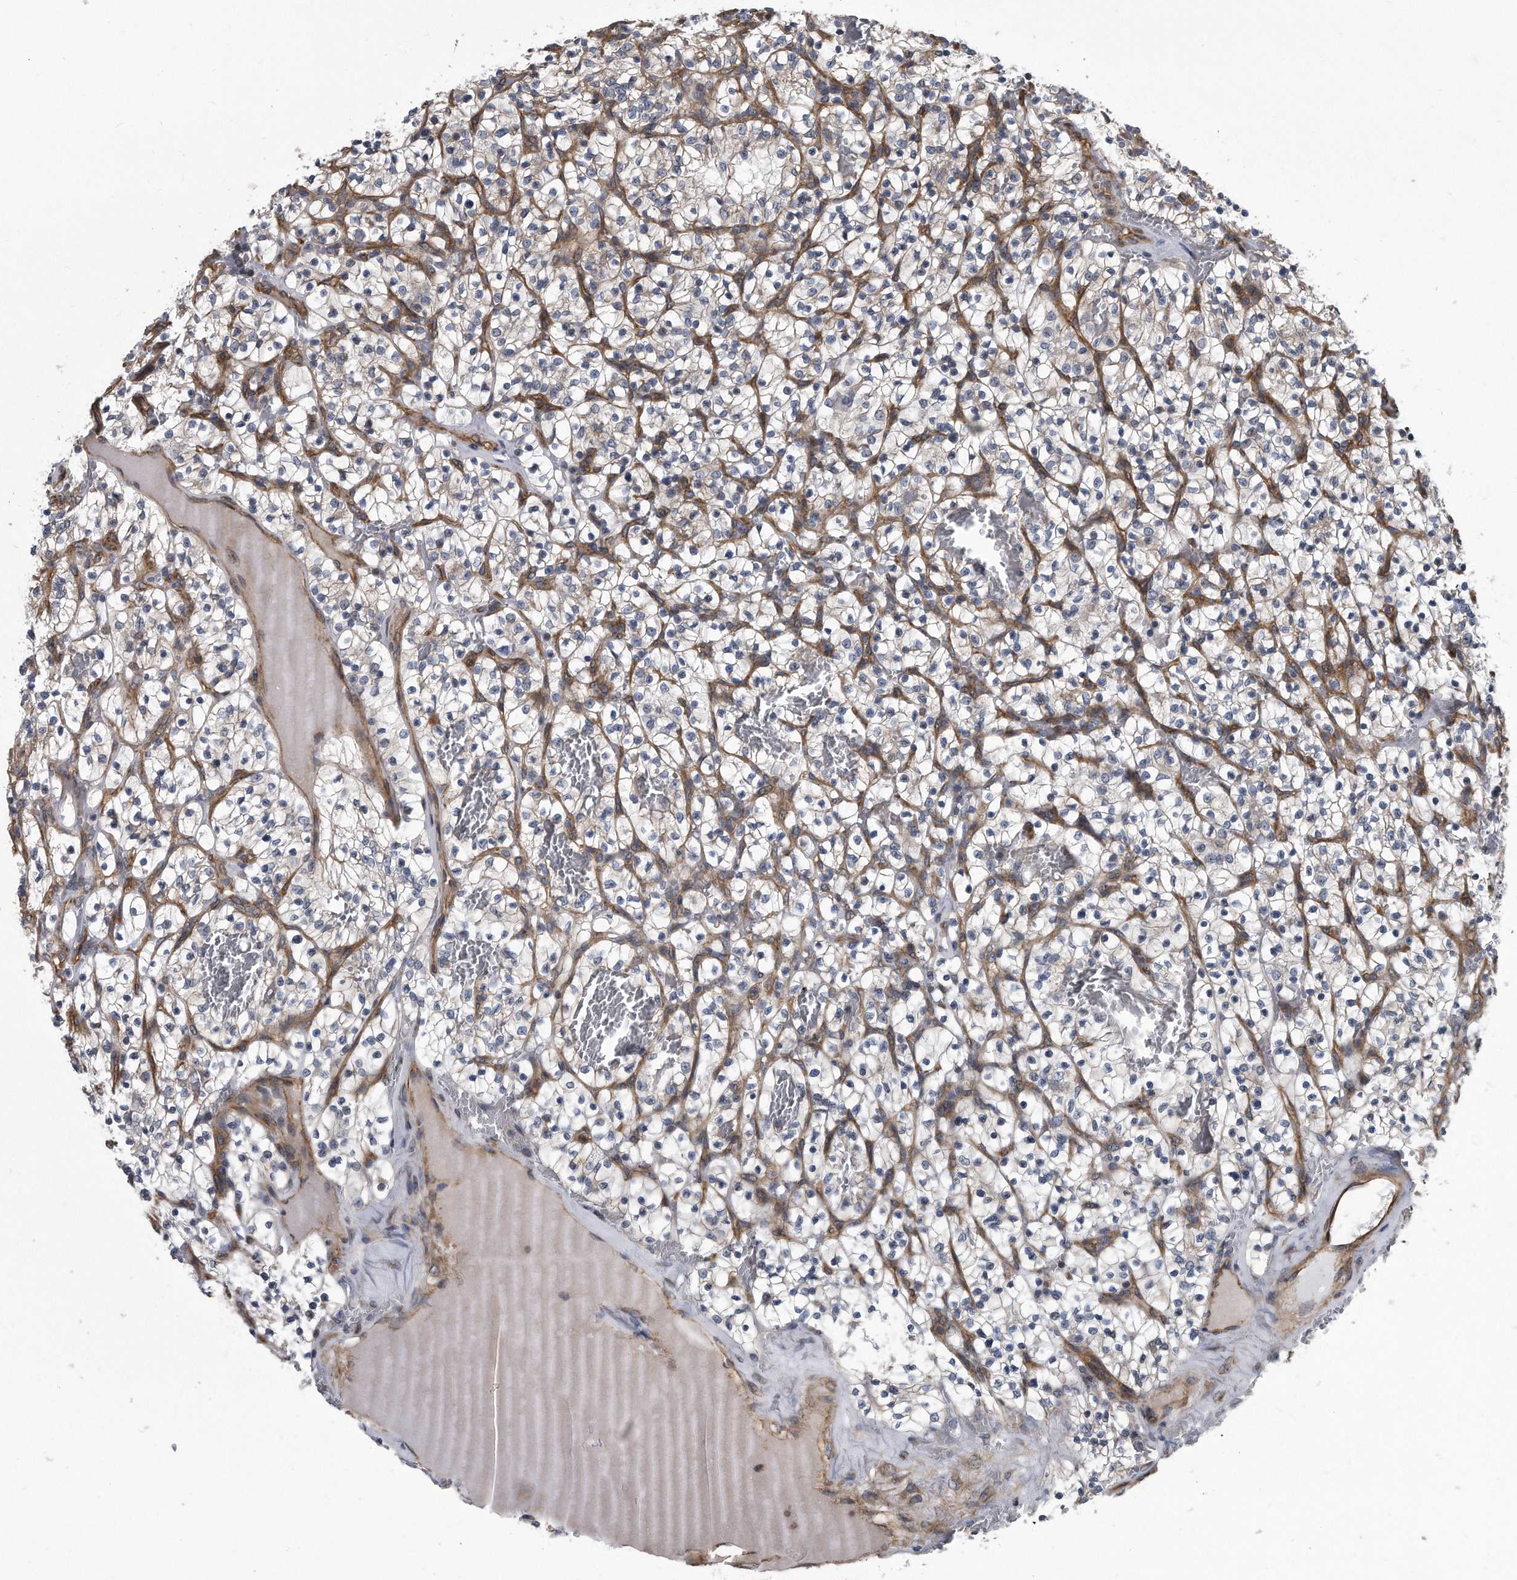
{"staining": {"intensity": "negative", "quantity": "none", "location": "none"}, "tissue": "renal cancer", "cell_type": "Tumor cells", "image_type": "cancer", "snomed": [{"axis": "morphology", "description": "Adenocarcinoma, NOS"}, {"axis": "topography", "description": "Kidney"}], "caption": "Immunohistochemical staining of renal adenocarcinoma exhibits no significant staining in tumor cells.", "gene": "ARMCX1", "patient": {"sex": "female", "age": 57}}